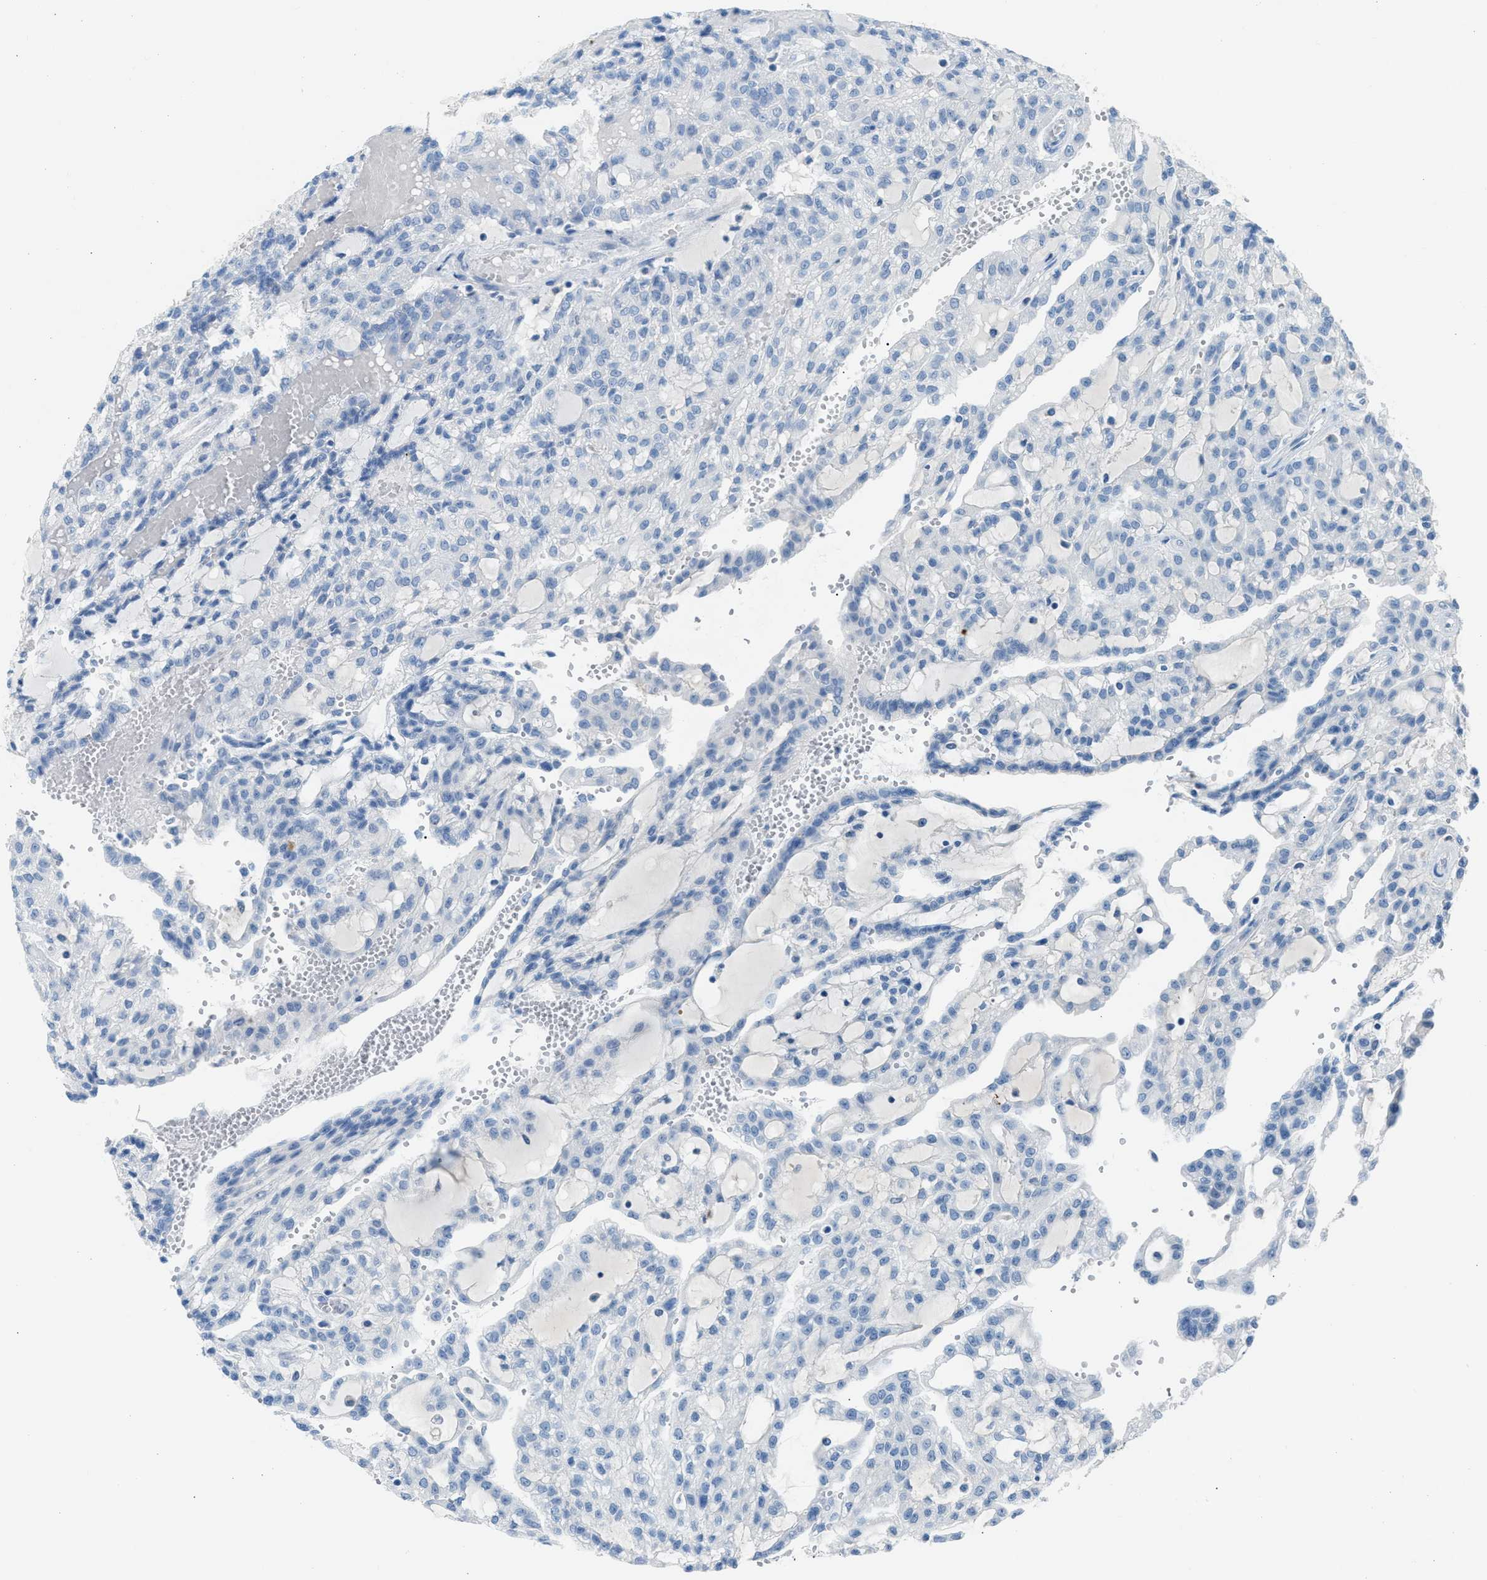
{"staining": {"intensity": "negative", "quantity": "none", "location": "none"}, "tissue": "renal cancer", "cell_type": "Tumor cells", "image_type": "cancer", "snomed": [{"axis": "morphology", "description": "Adenocarcinoma, NOS"}, {"axis": "topography", "description": "Kidney"}], "caption": "Tumor cells are negative for protein expression in human renal cancer (adenocarcinoma). The staining was performed using DAB to visualize the protein expression in brown, while the nuclei were stained in blue with hematoxylin (Magnification: 20x).", "gene": "CLEC10A", "patient": {"sex": "male", "age": 63}}